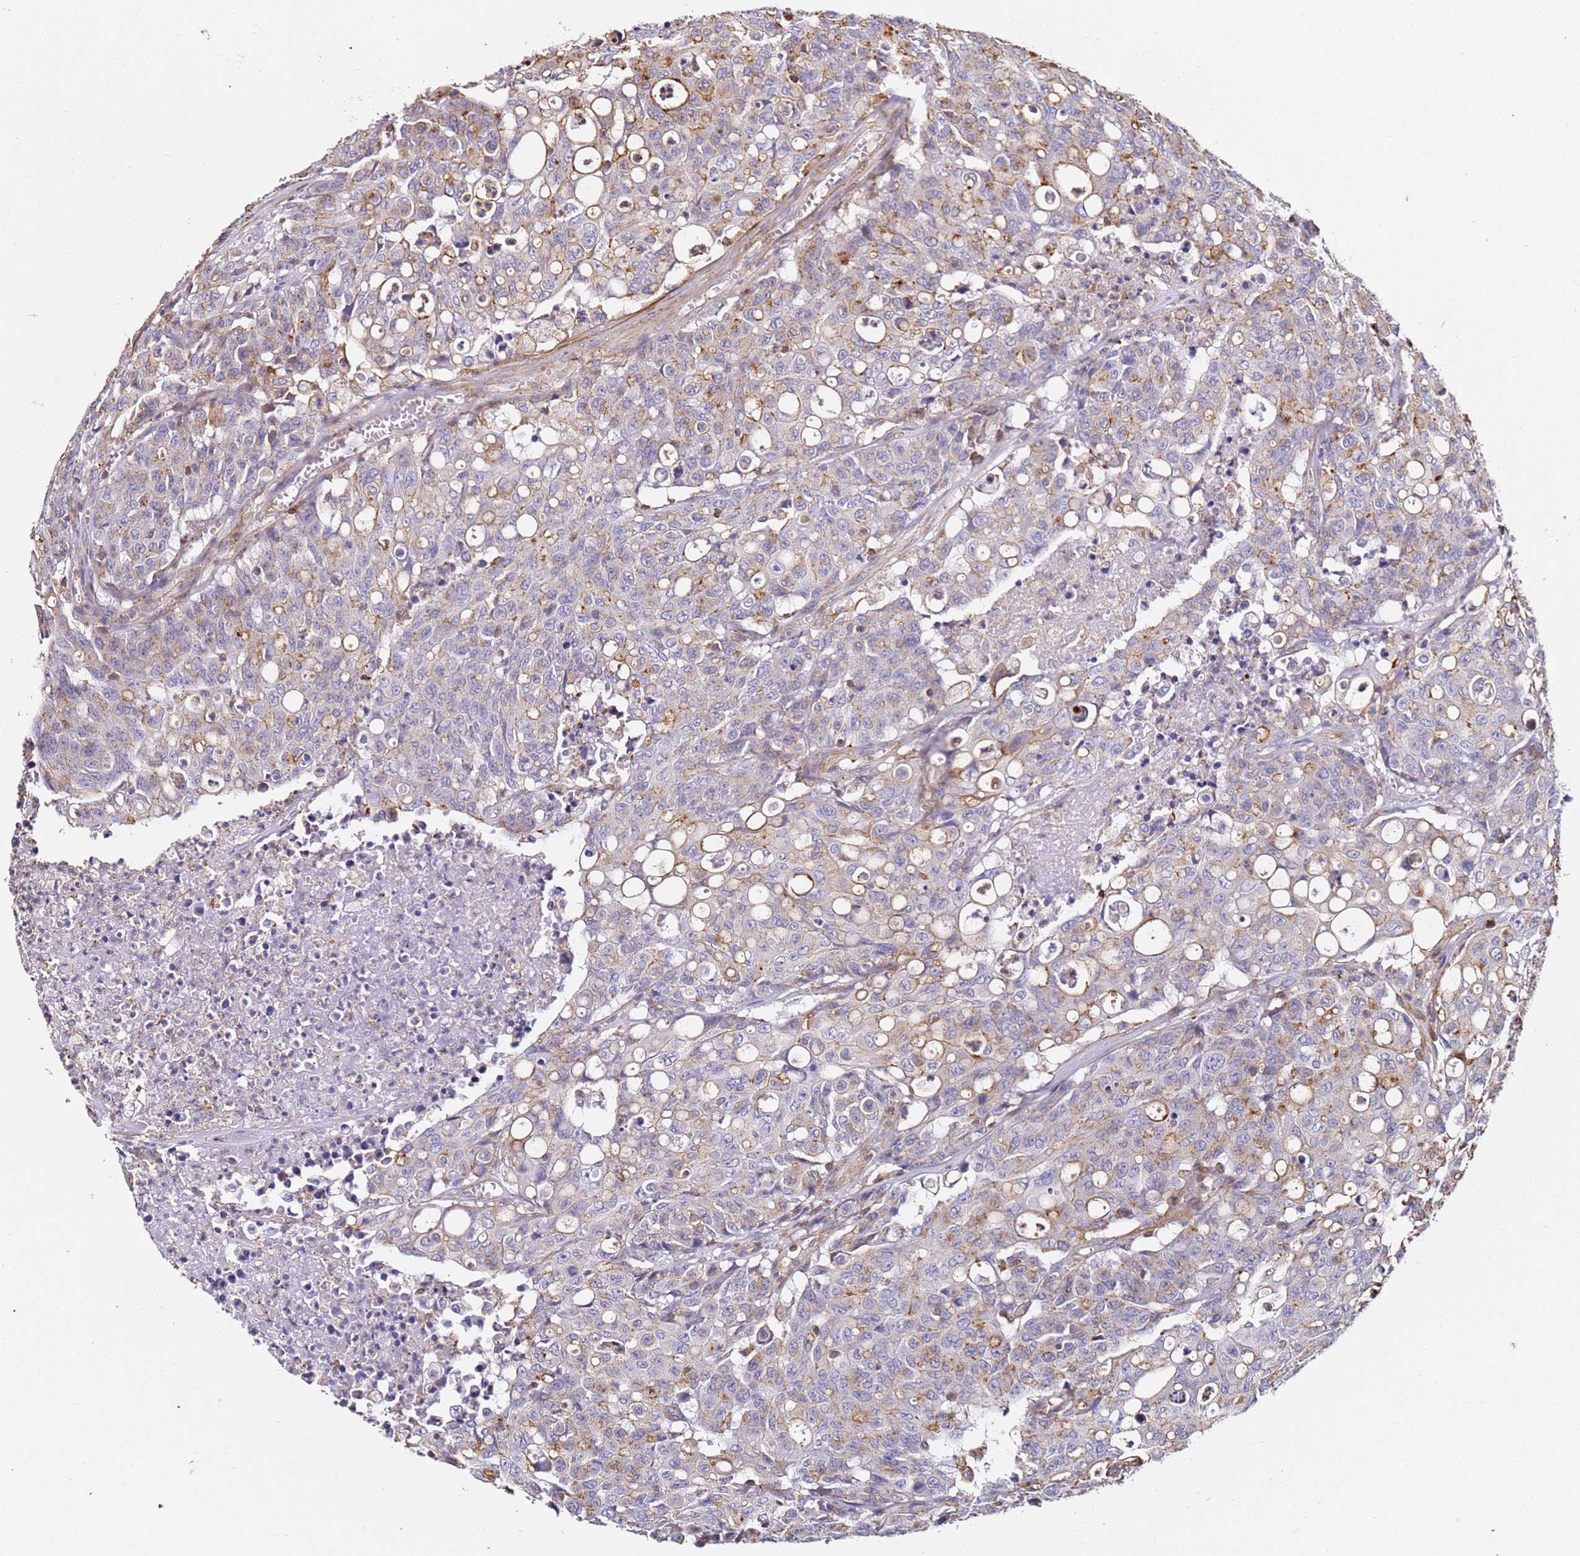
{"staining": {"intensity": "moderate", "quantity": "25%-75%", "location": "cytoplasmic/membranous"}, "tissue": "colorectal cancer", "cell_type": "Tumor cells", "image_type": "cancer", "snomed": [{"axis": "morphology", "description": "Adenocarcinoma, NOS"}, {"axis": "topography", "description": "Colon"}], "caption": "Immunohistochemical staining of colorectal cancer (adenocarcinoma) reveals medium levels of moderate cytoplasmic/membranous protein staining in approximately 25%-75% of tumor cells.", "gene": "ZNF671", "patient": {"sex": "male", "age": 51}}